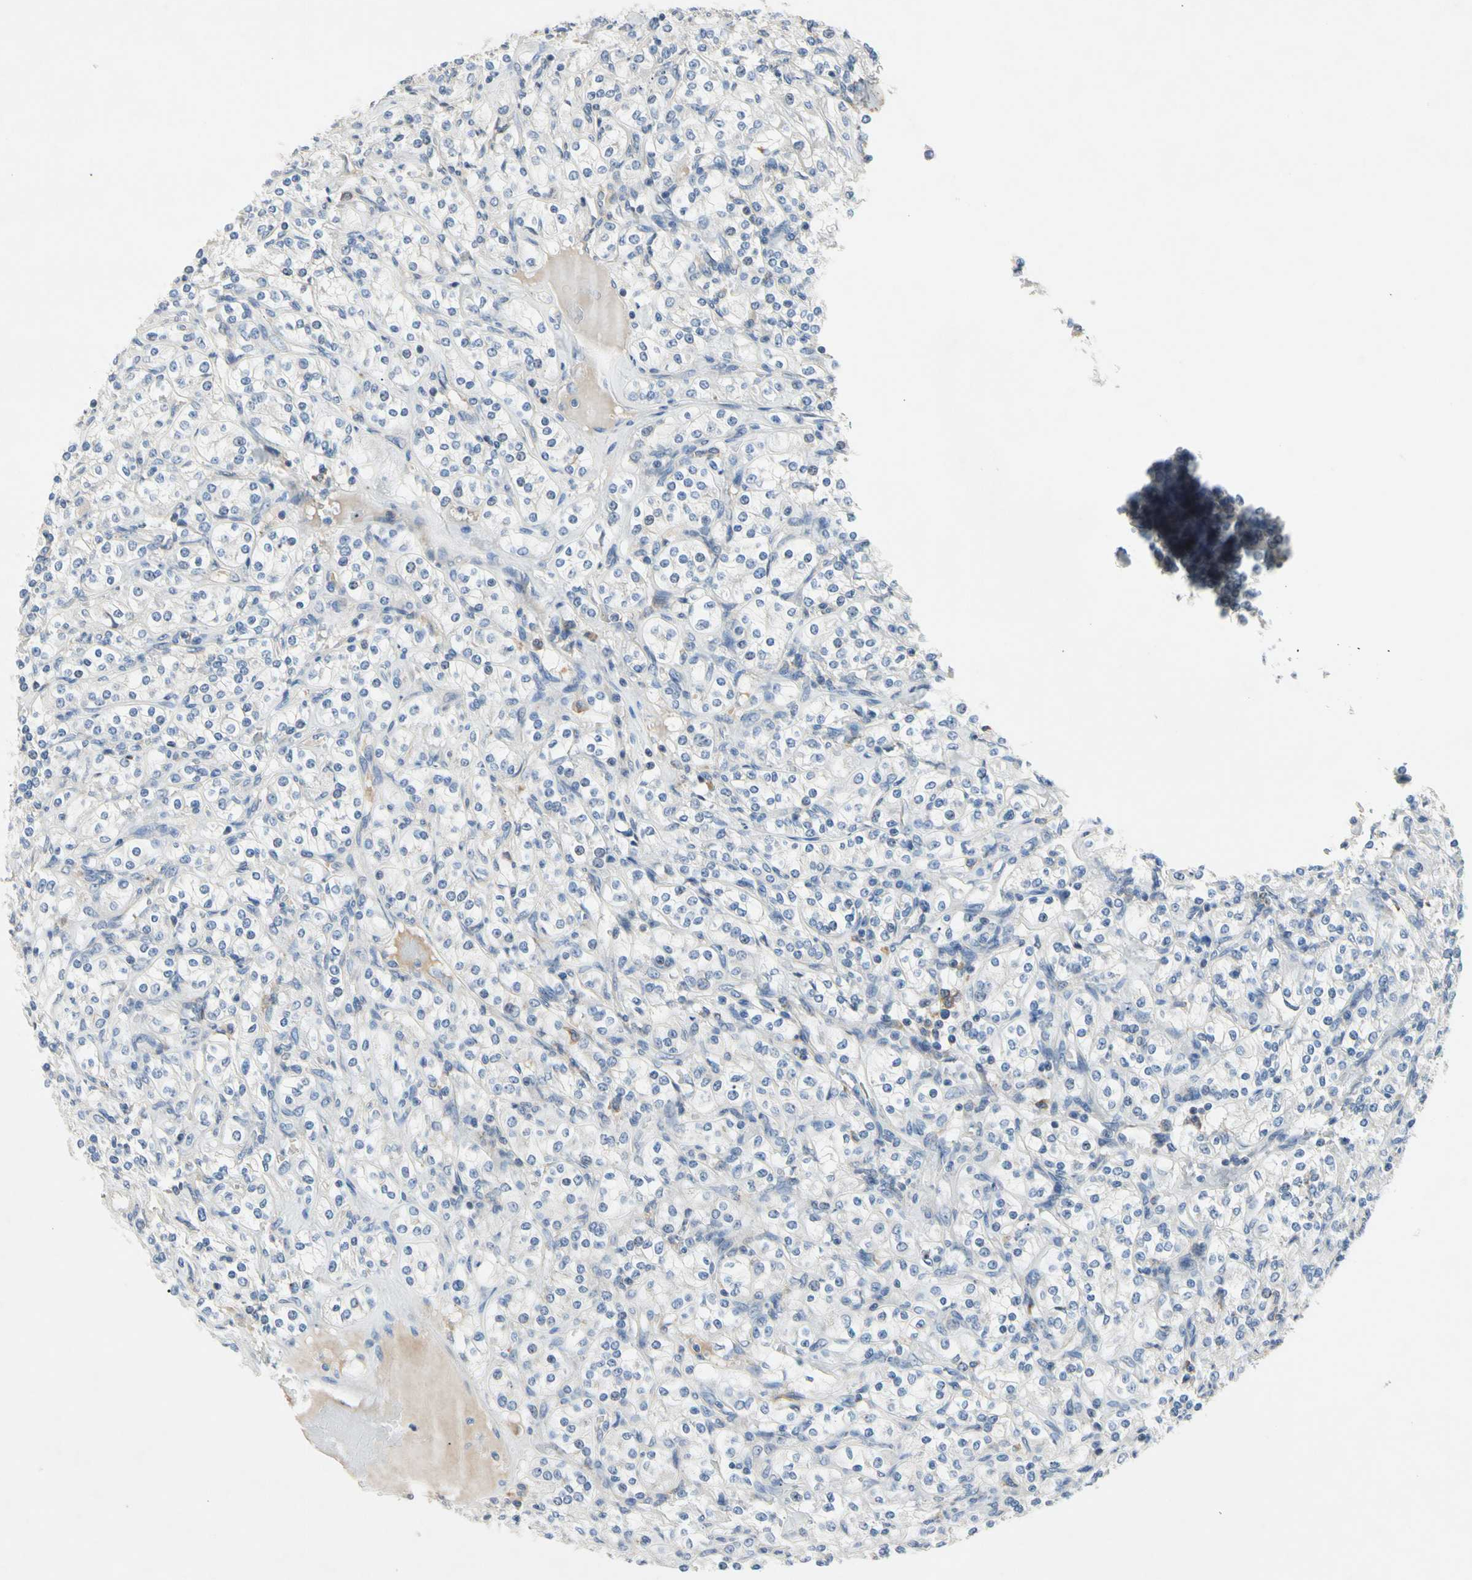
{"staining": {"intensity": "negative", "quantity": "none", "location": "none"}, "tissue": "renal cancer", "cell_type": "Tumor cells", "image_type": "cancer", "snomed": [{"axis": "morphology", "description": "Adenocarcinoma, NOS"}, {"axis": "topography", "description": "Kidney"}], "caption": "There is no significant positivity in tumor cells of renal adenocarcinoma.", "gene": "GAS6", "patient": {"sex": "male", "age": 77}}